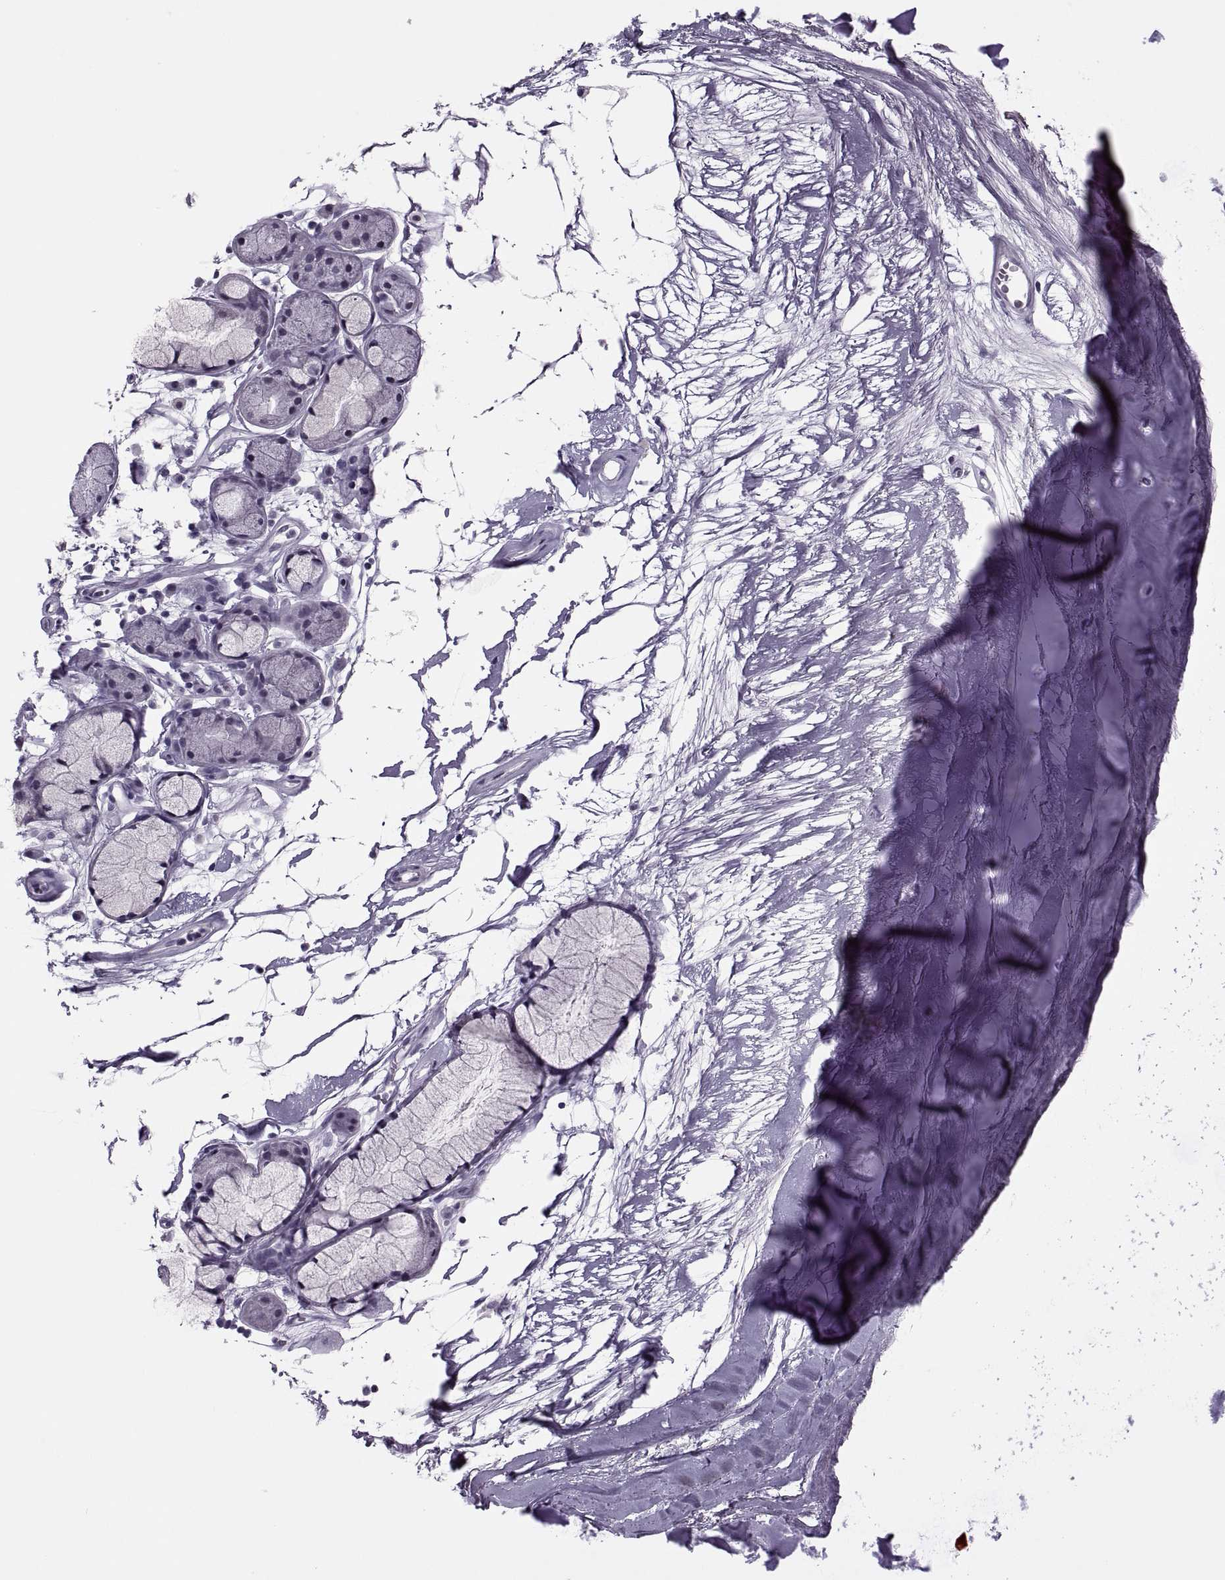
{"staining": {"intensity": "negative", "quantity": "none", "location": "none"}, "tissue": "soft tissue", "cell_type": "Chondrocytes", "image_type": "normal", "snomed": [{"axis": "morphology", "description": "Normal tissue, NOS"}, {"axis": "morphology", "description": "Squamous cell carcinoma, NOS"}, {"axis": "topography", "description": "Cartilage tissue"}, {"axis": "topography", "description": "Lung"}], "caption": "Photomicrograph shows no significant protein positivity in chondrocytes of unremarkable soft tissue.", "gene": "SYNGR4", "patient": {"sex": "male", "age": 66}}